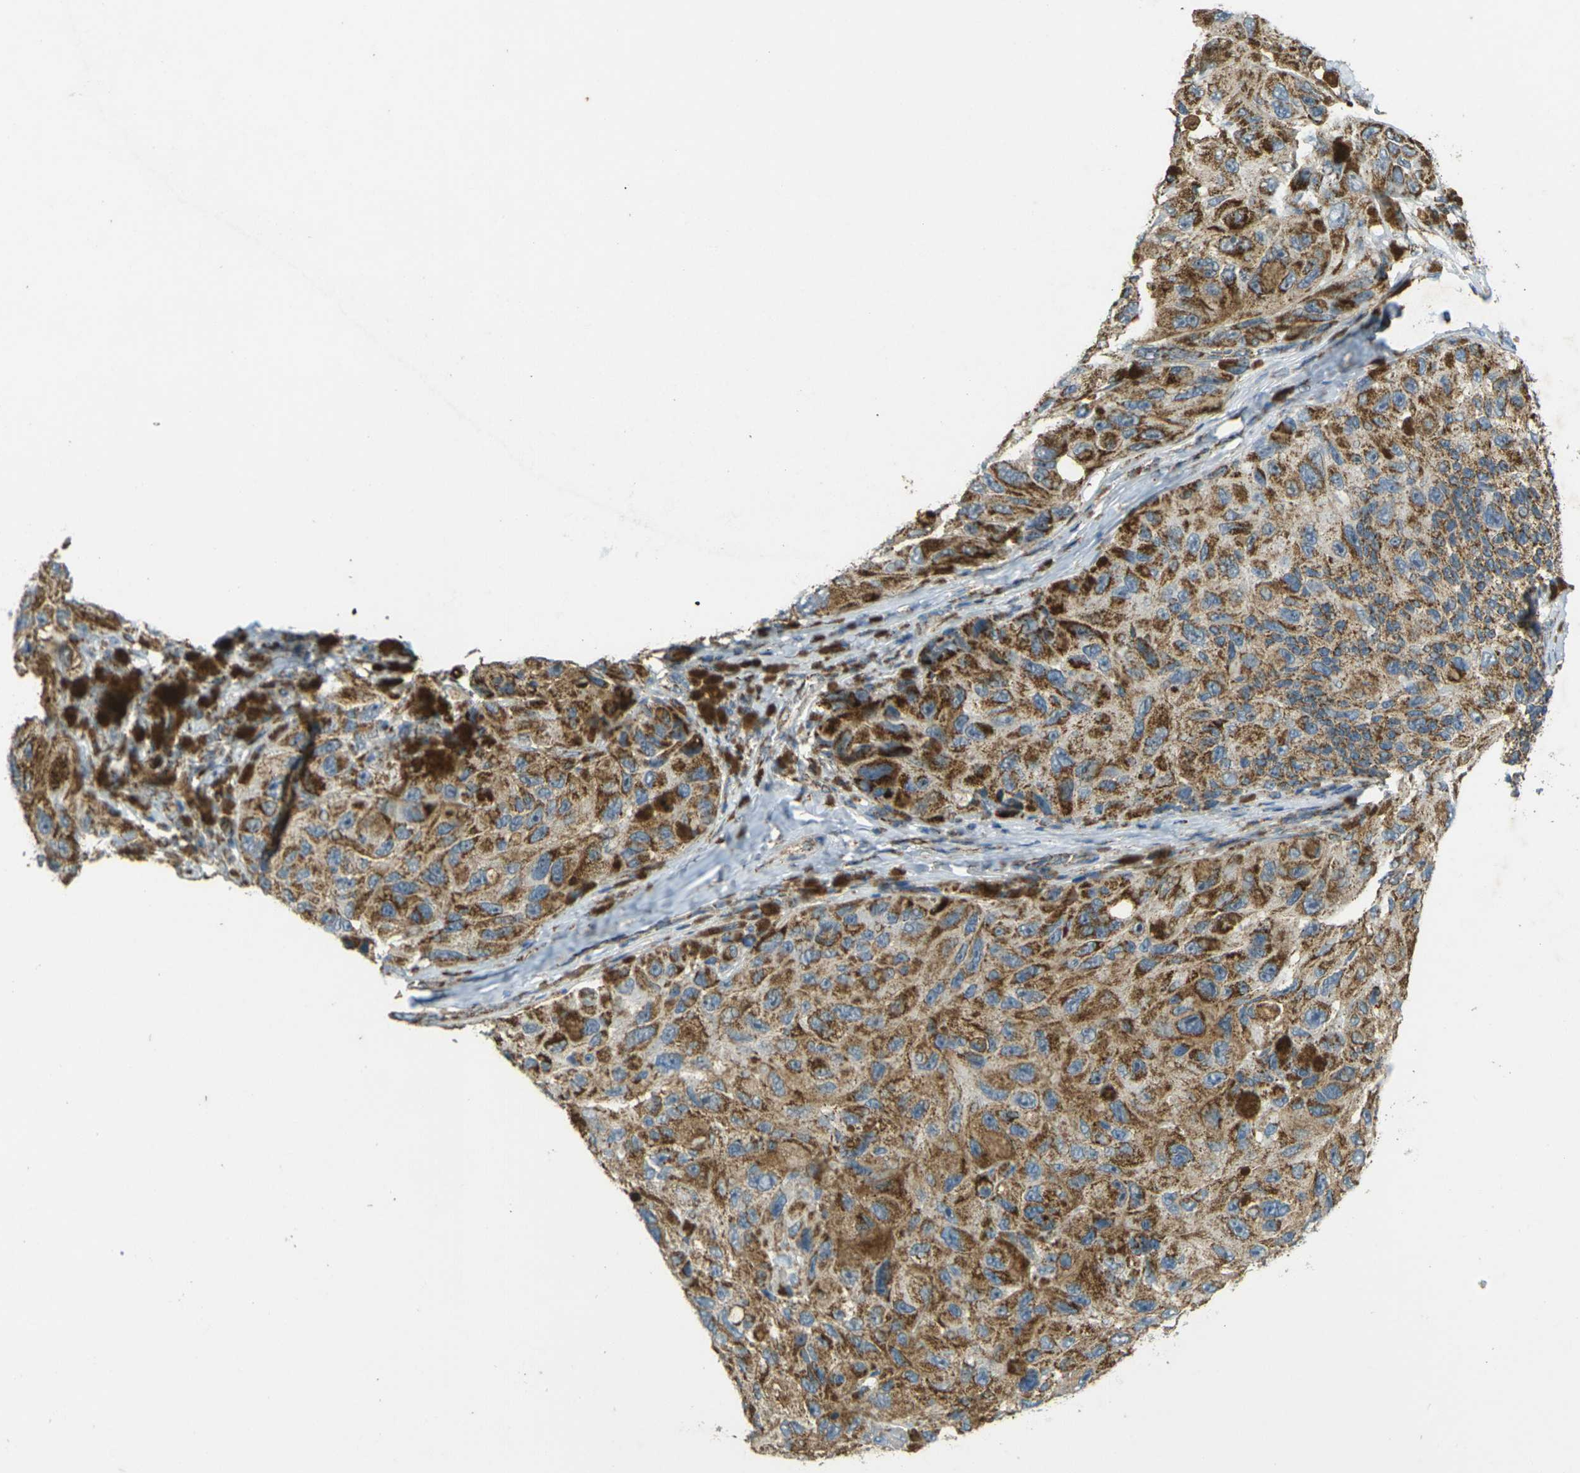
{"staining": {"intensity": "strong", "quantity": ">75%", "location": "cytoplasmic/membranous"}, "tissue": "melanoma", "cell_type": "Tumor cells", "image_type": "cancer", "snomed": [{"axis": "morphology", "description": "Malignant melanoma, NOS"}, {"axis": "topography", "description": "Skin"}], "caption": "Protein staining exhibits strong cytoplasmic/membranous positivity in approximately >75% of tumor cells in melanoma.", "gene": "IGF1R", "patient": {"sex": "female", "age": 73}}